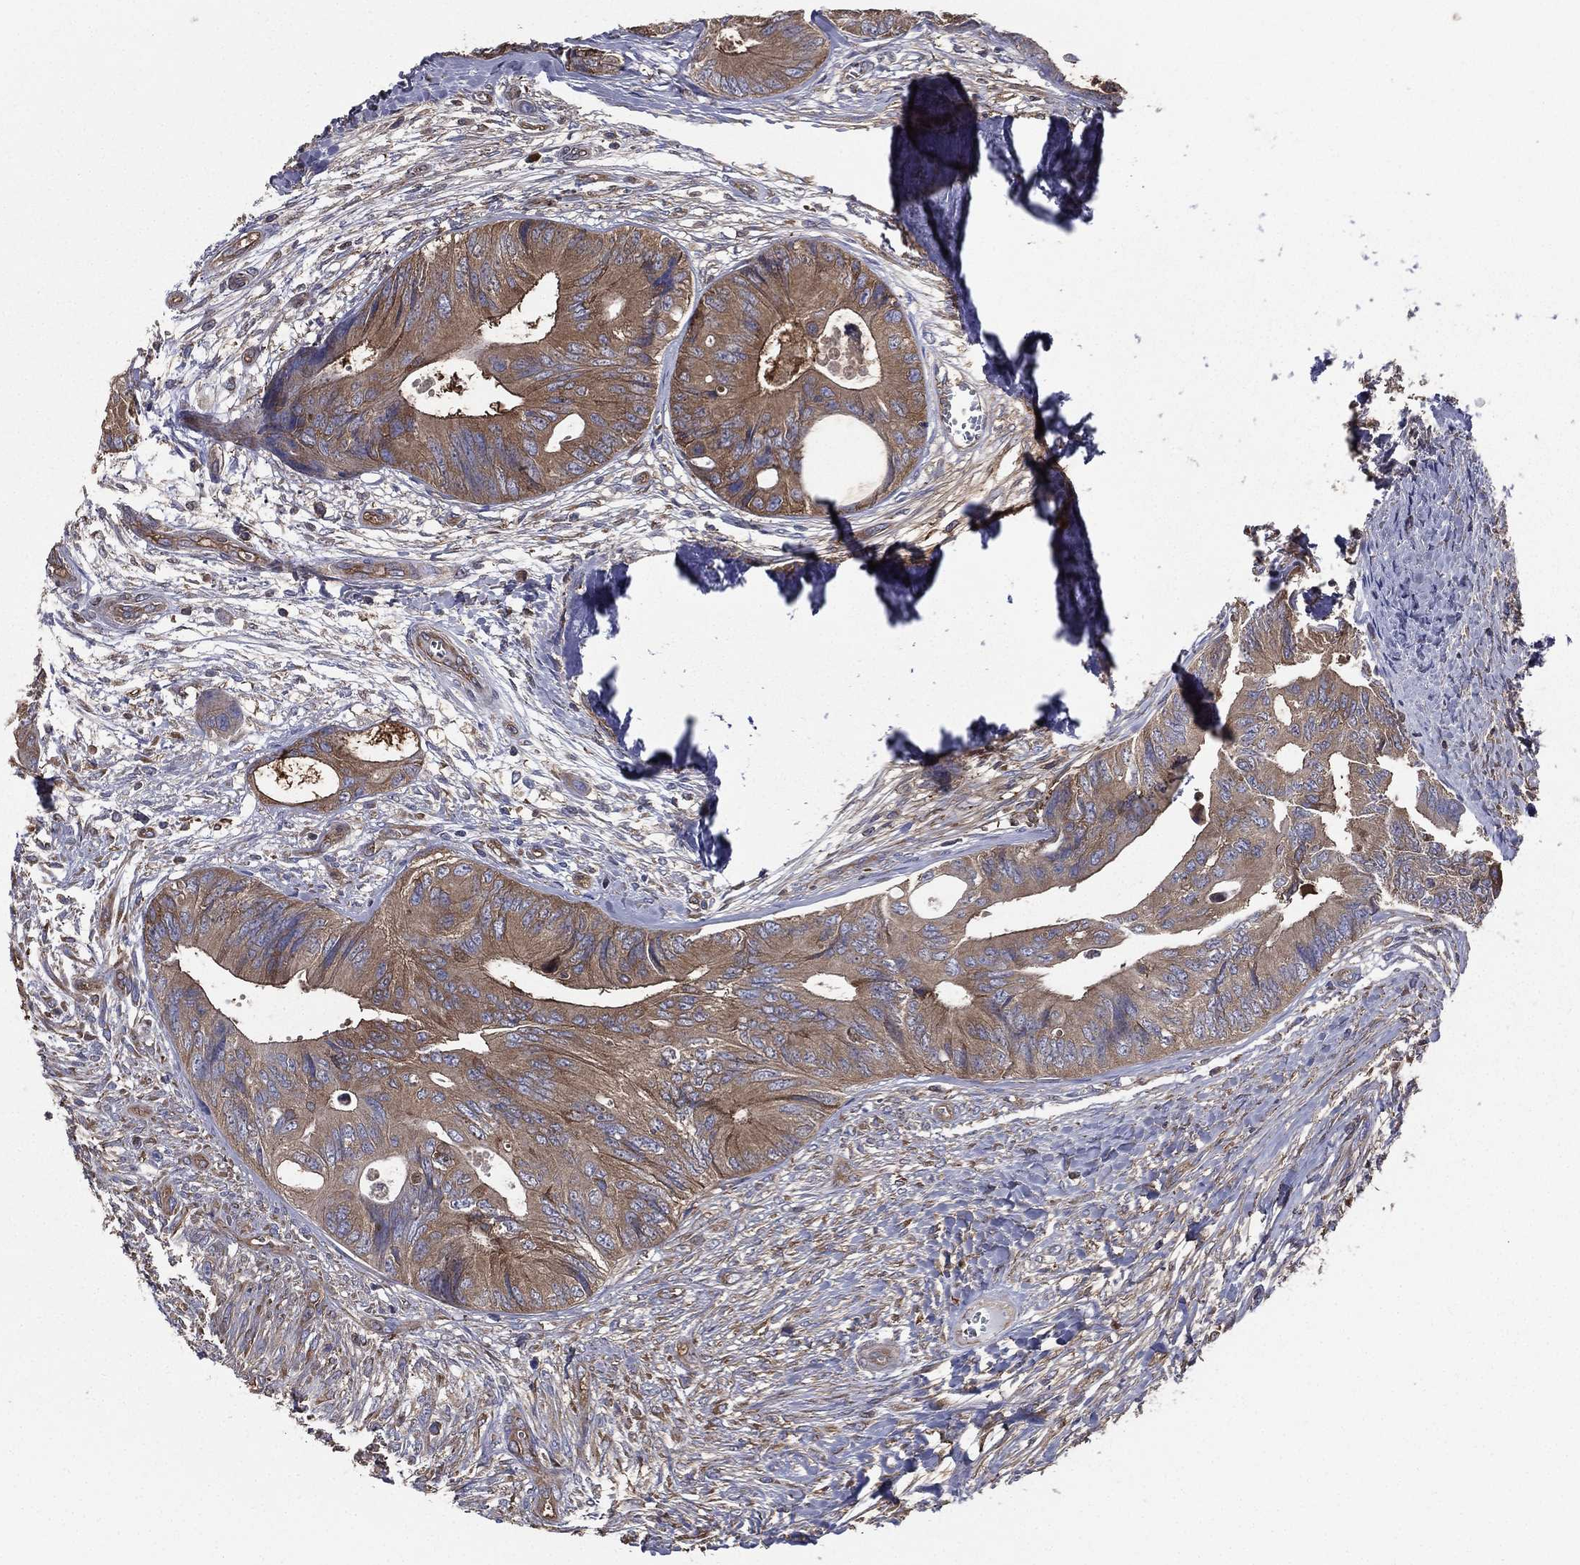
{"staining": {"intensity": "moderate", "quantity": ">75%", "location": "cytoplasmic/membranous"}, "tissue": "colorectal cancer", "cell_type": "Tumor cells", "image_type": "cancer", "snomed": [{"axis": "morphology", "description": "Normal tissue, NOS"}, {"axis": "morphology", "description": "Adenocarcinoma, NOS"}, {"axis": "topography", "description": "Colon"}], "caption": "A high-resolution micrograph shows immunohistochemistry (IHC) staining of colorectal adenocarcinoma, which shows moderate cytoplasmic/membranous positivity in about >75% of tumor cells. (brown staining indicates protein expression, while blue staining denotes nuclei).", "gene": "SARS1", "patient": {"sex": "male", "age": 65}}